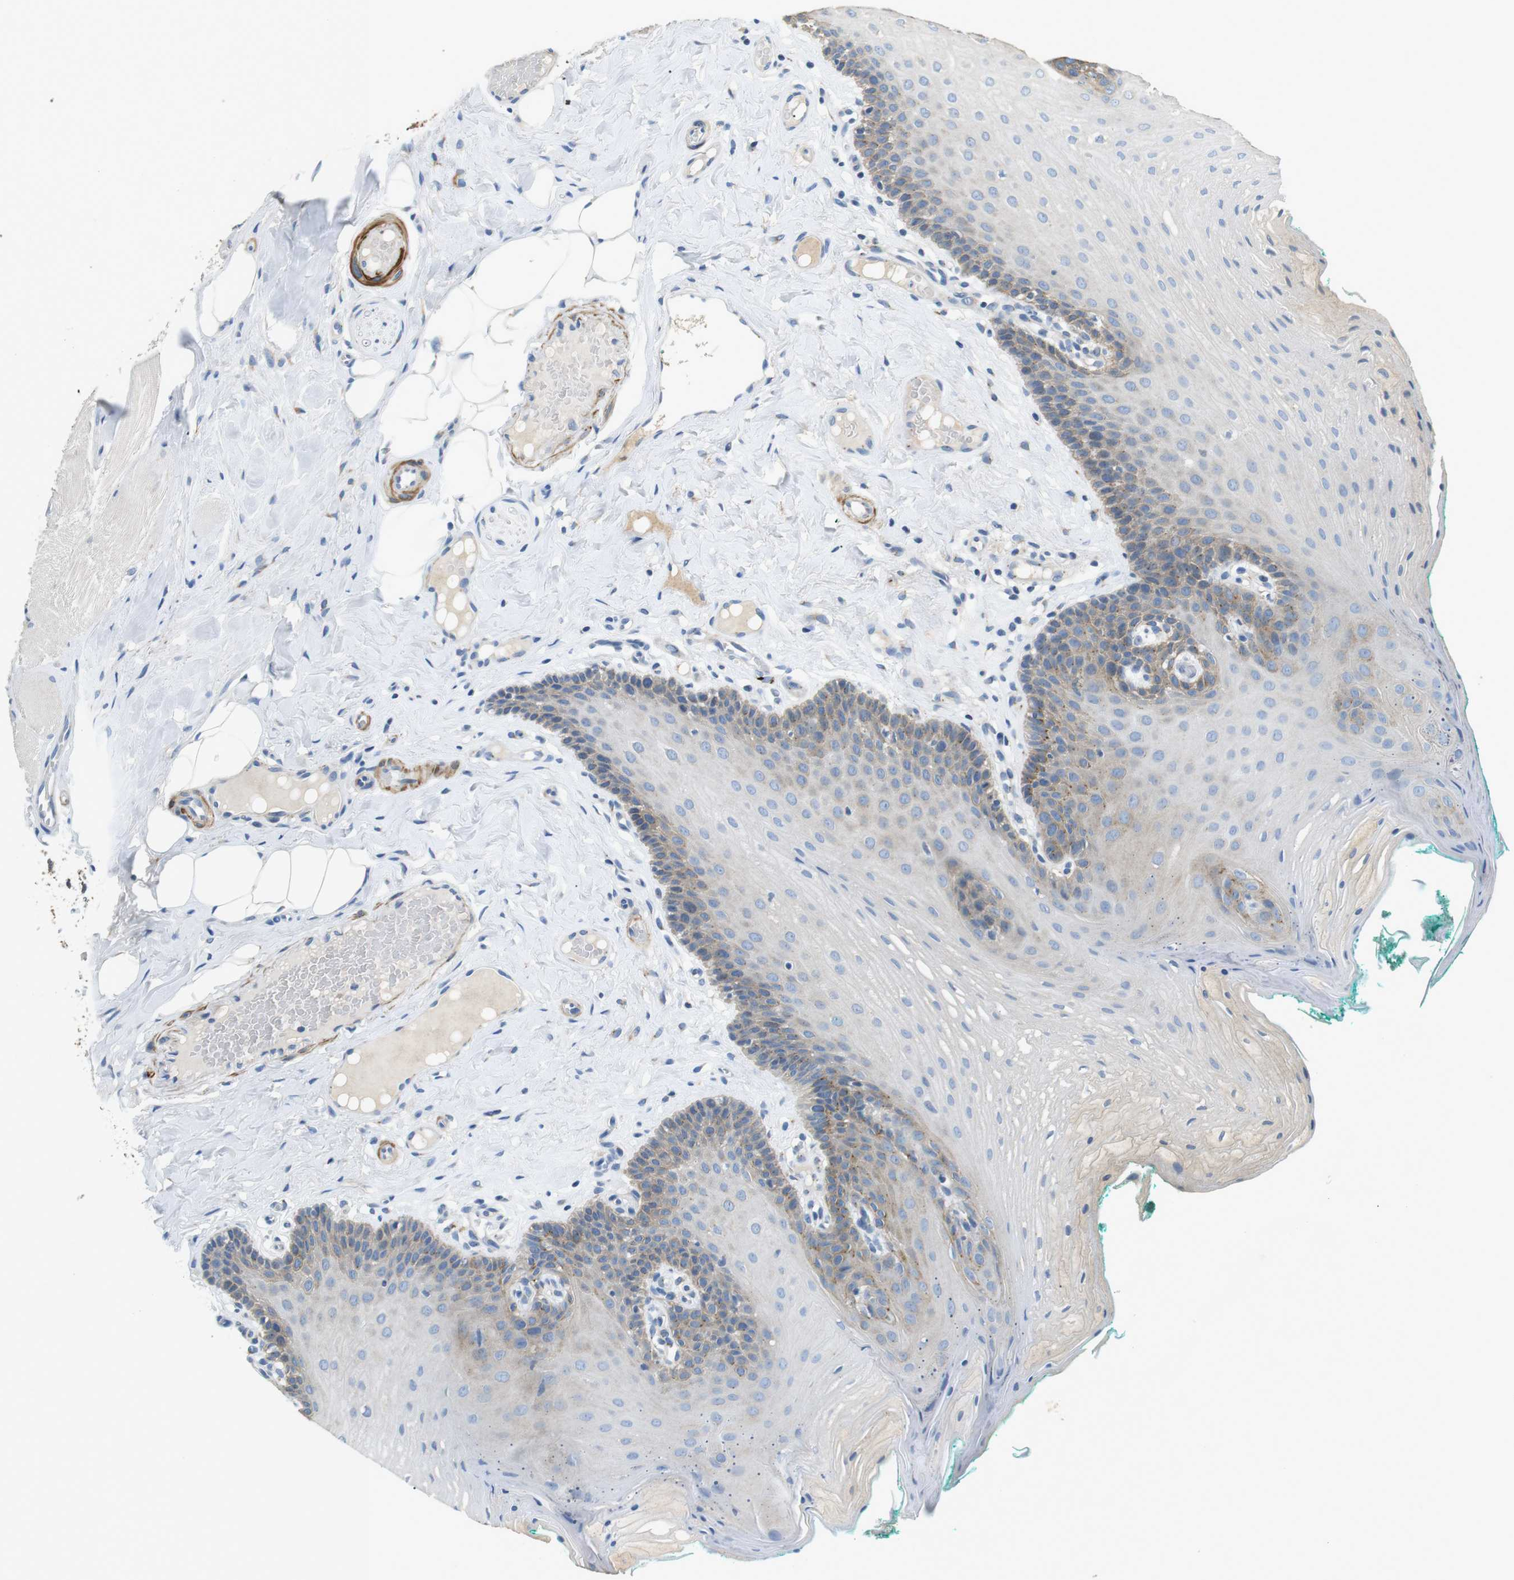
{"staining": {"intensity": "moderate", "quantity": "25%-75%", "location": "cytoplasmic/membranous"}, "tissue": "oral mucosa", "cell_type": "Squamous epithelial cells", "image_type": "normal", "snomed": [{"axis": "morphology", "description": "Normal tissue, NOS"}, {"axis": "topography", "description": "Oral tissue"}], "caption": "About 25%-75% of squamous epithelial cells in benign human oral mucosa display moderate cytoplasmic/membranous protein expression as visualized by brown immunohistochemical staining.", "gene": "UNC5CL", "patient": {"sex": "male", "age": 58}}